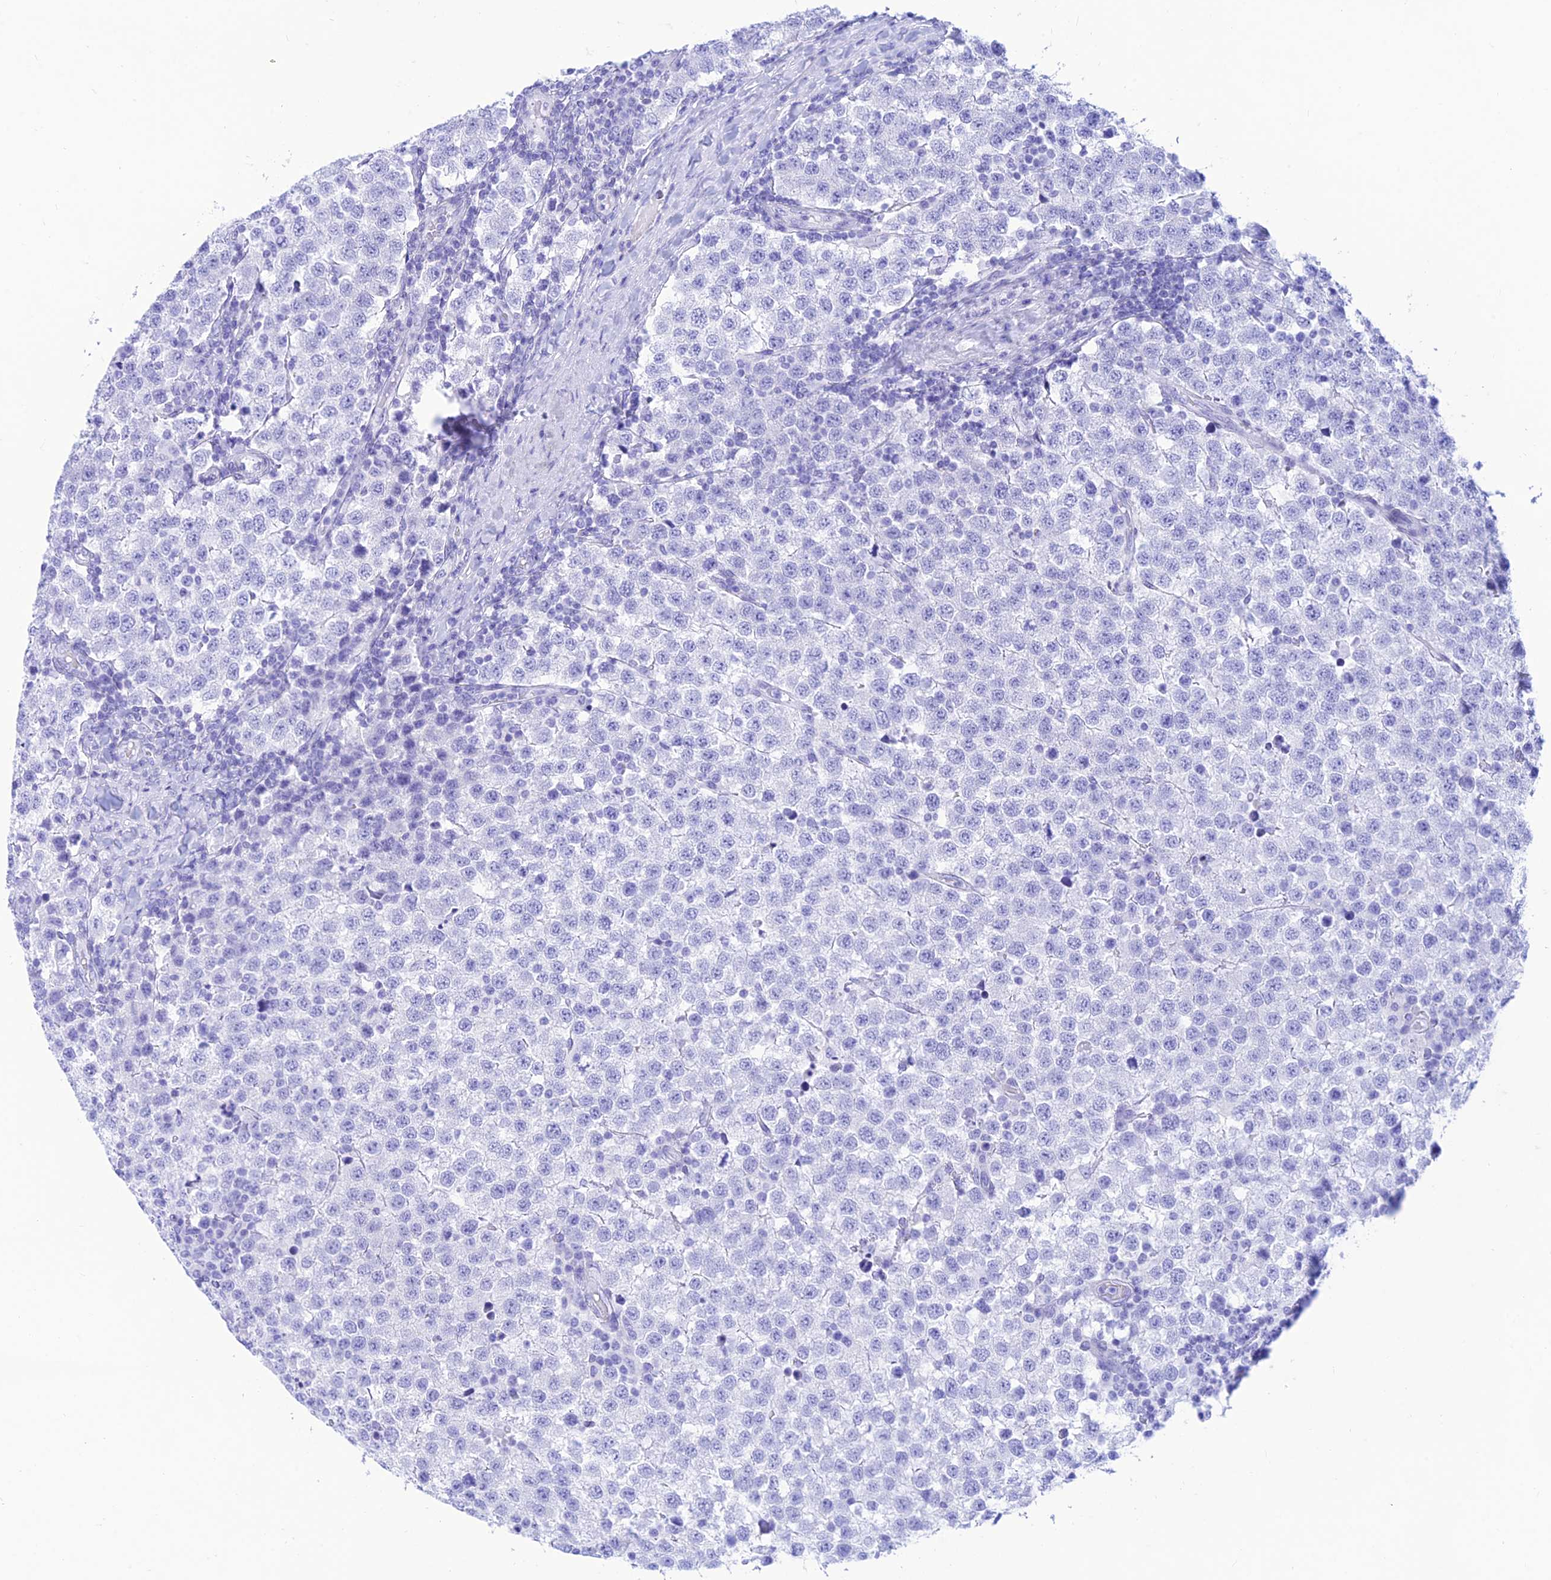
{"staining": {"intensity": "negative", "quantity": "none", "location": "none"}, "tissue": "testis cancer", "cell_type": "Tumor cells", "image_type": "cancer", "snomed": [{"axis": "morphology", "description": "Seminoma, NOS"}, {"axis": "topography", "description": "Testis"}], "caption": "Tumor cells are negative for protein expression in human testis cancer.", "gene": "PRNP", "patient": {"sex": "male", "age": 34}}